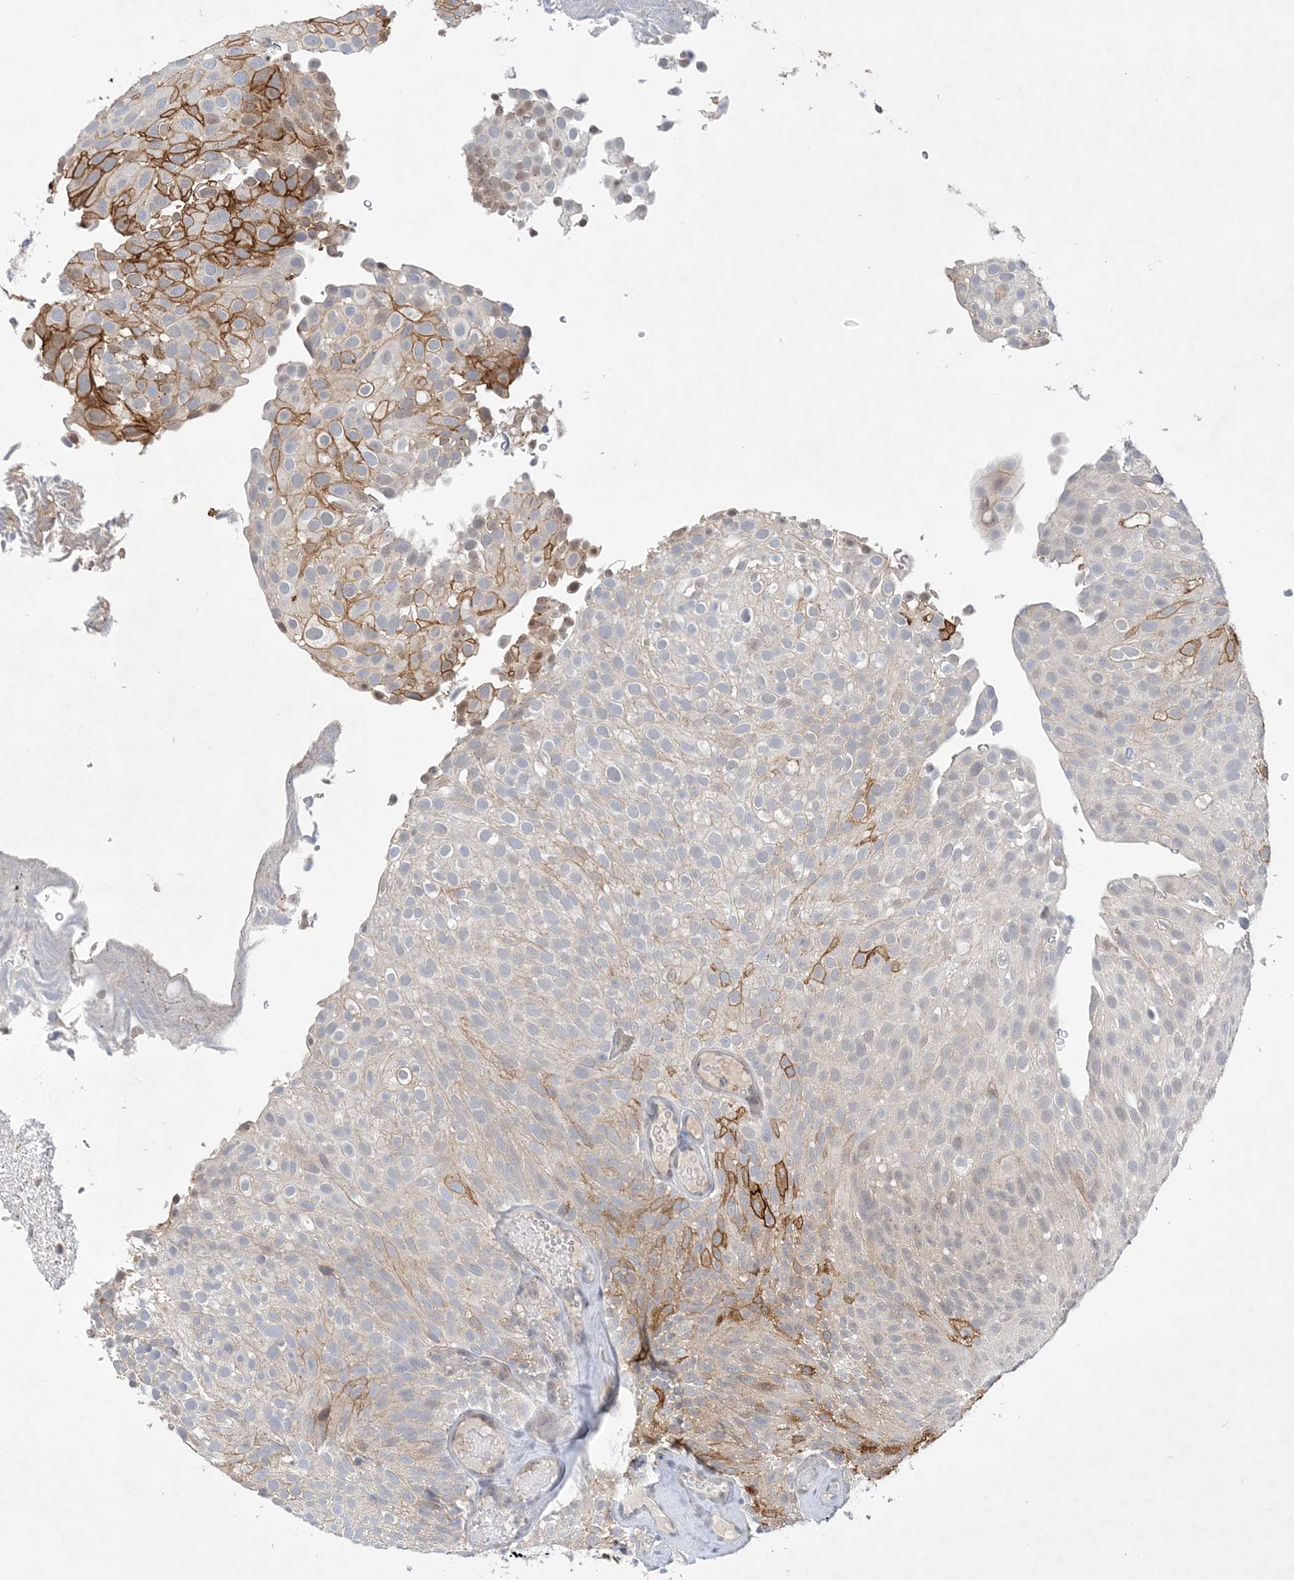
{"staining": {"intensity": "moderate", "quantity": "<25%", "location": "cytoplasmic/membranous"}, "tissue": "urothelial cancer", "cell_type": "Tumor cells", "image_type": "cancer", "snomed": [{"axis": "morphology", "description": "Urothelial carcinoma, Low grade"}, {"axis": "topography", "description": "Urinary bladder"}], "caption": "This image exhibits immunohistochemistry staining of urothelial carcinoma (low-grade), with low moderate cytoplasmic/membranous expression in about <25% of tumor cells.", "gene": "ANKRD35", "patient": {"sex": "male", "age": 78}}